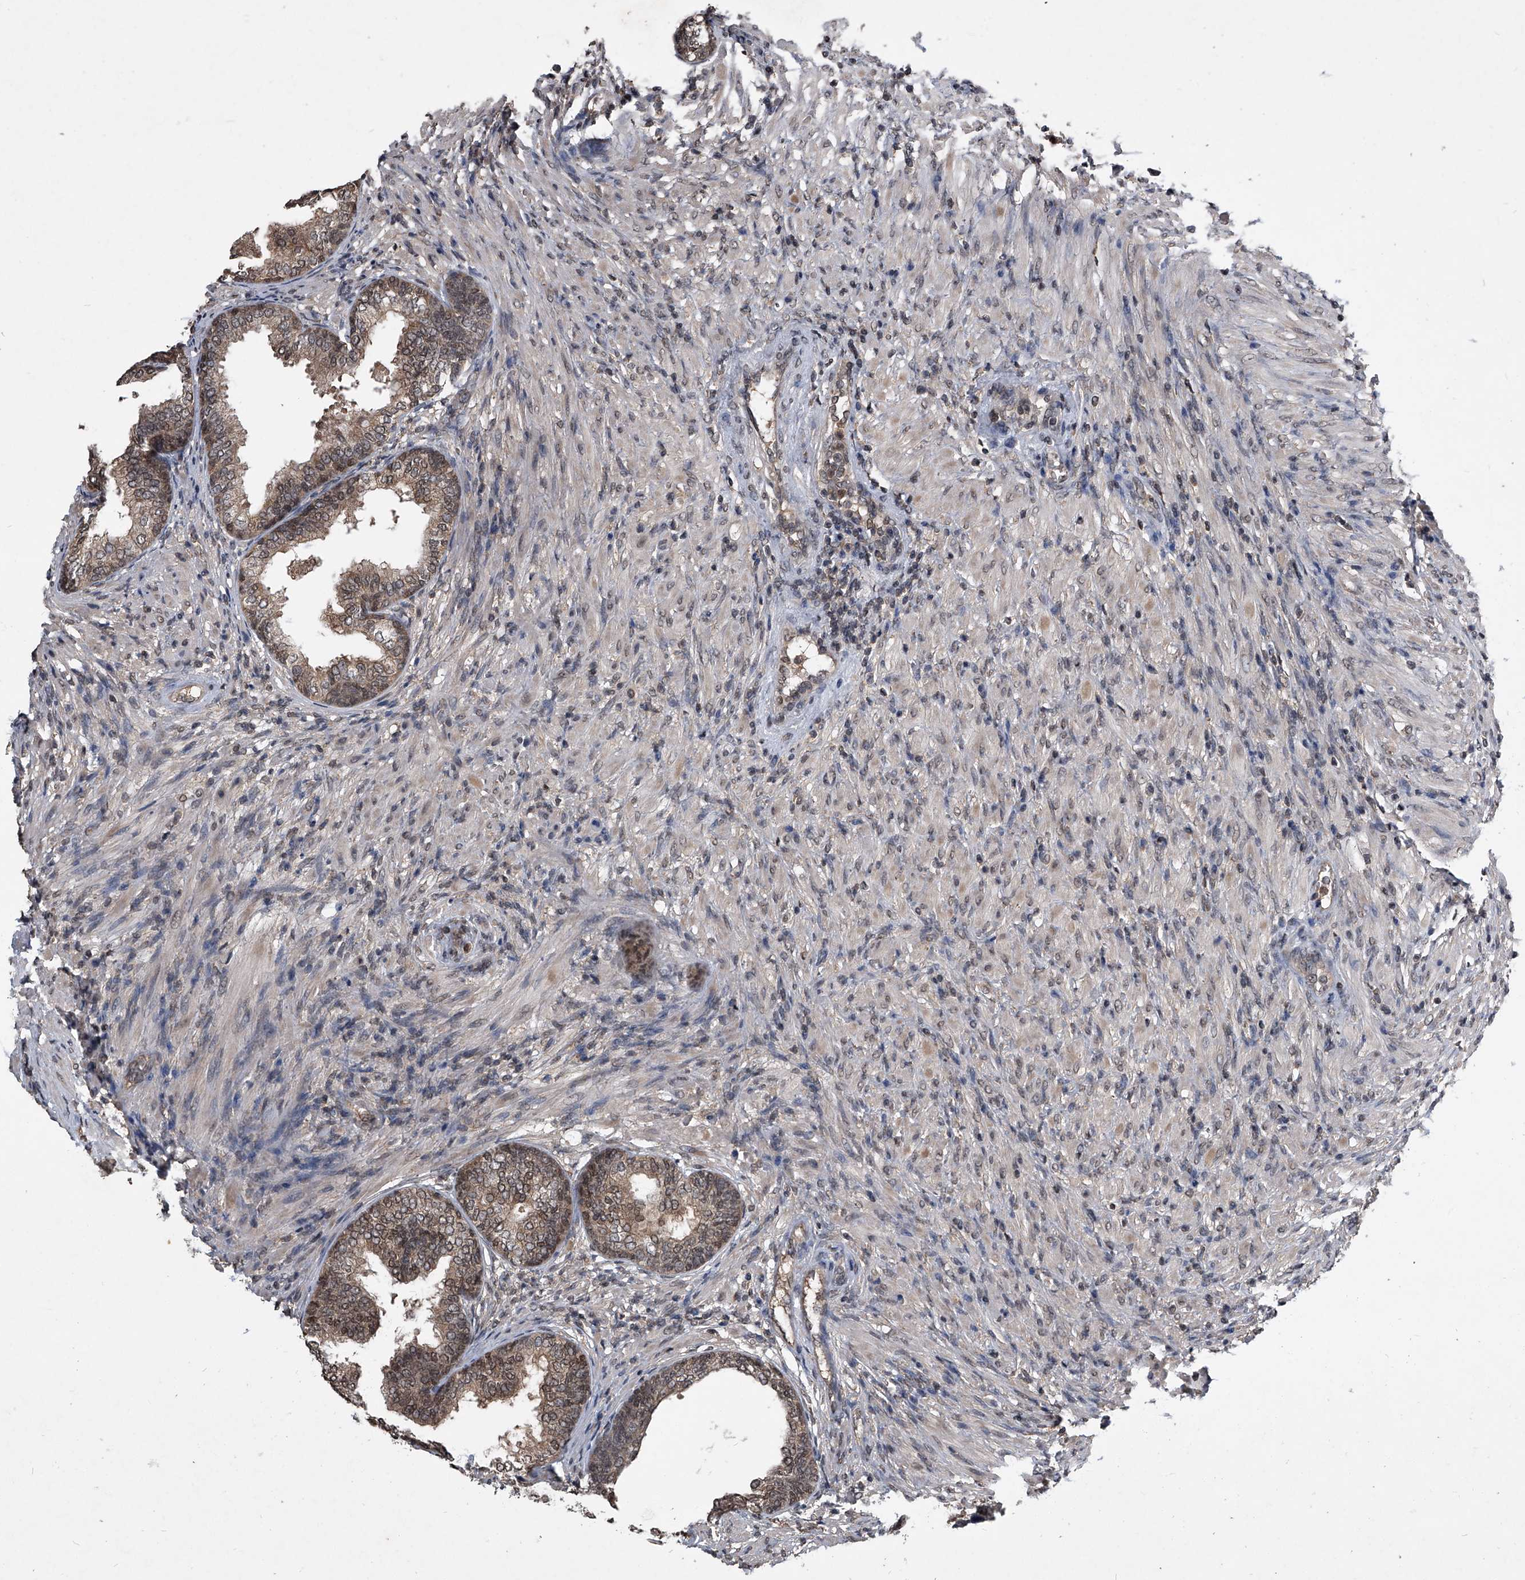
{"staining": {"intensity": "moderate", "quantity": "25%-75%", "location": "cytoplasmic/membranous,nuclear"}, "tissue": "prostate", "cell_type": "Glandular cells", "image_type": "normal", "snomed": [{"axis": "morphology", "description": "Normal tissue, NOS"}, {"axis": "topography", "description": "Prostate"}], "caption": "Unremarkable prostate shows moderate cytoplasmic/membranous,nuclear staining in approximately 25%-75% of glandular cells, visualized by immunohistochemistry. (DAB = brown stain, brightfield microscopy at high magnification).", "gene": "TSNAX", "patient": {"sex": "male", "age": 76}}